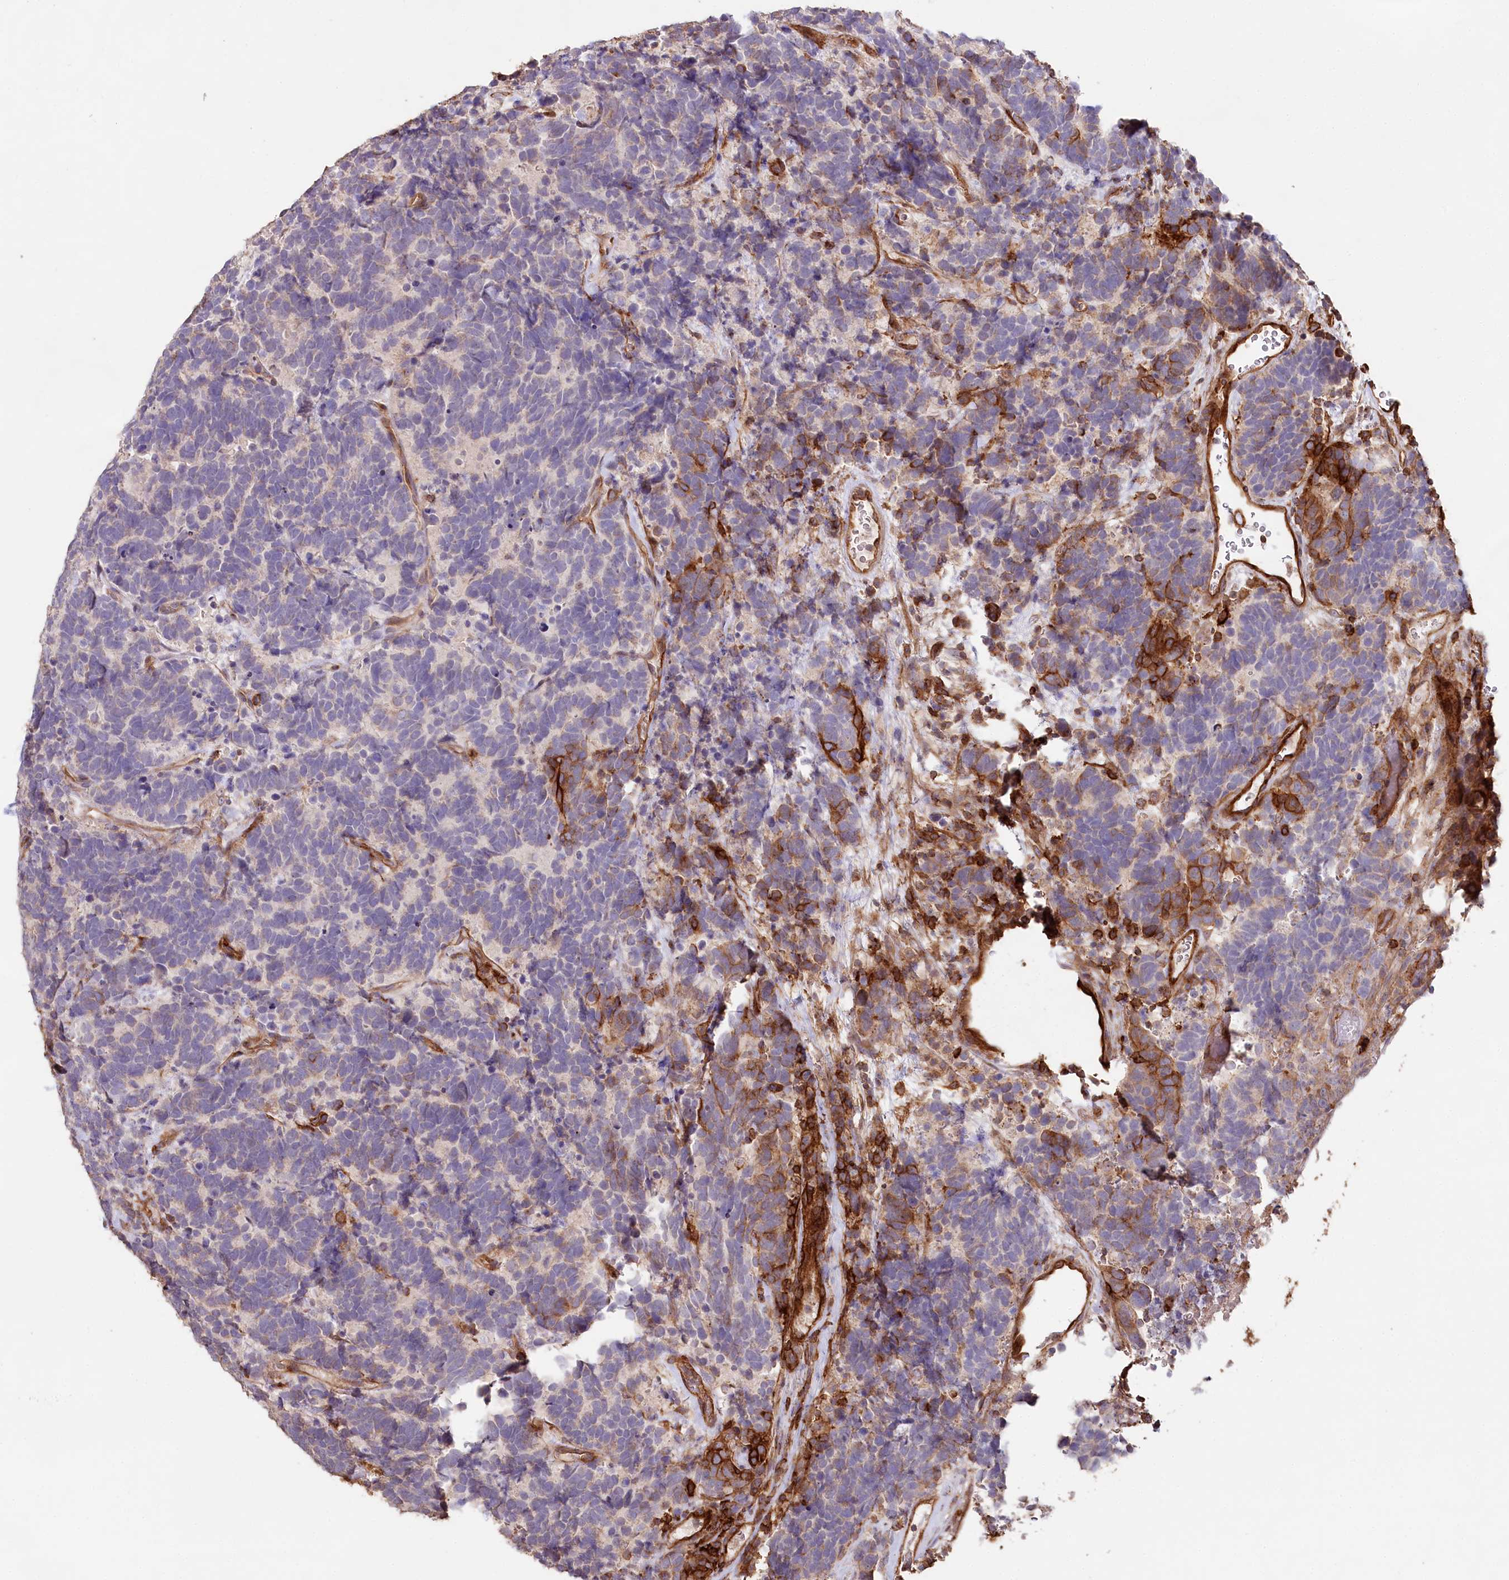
{"staining": {"intensity": "moderate", "quantity": "<25%", "location": "cytoplasmic/membranous"}, "tissue": "carcinoid", "cell_type": "Tumor cells", "image_type": "cancer", "snomed": [{"axis": "morphology", "description": "Carcinoma, NOS"}, {"axis": "morphology", "description": "Carcinoid, malignant, NOS"}, {"axis": "topography", "description": "Urinary bladder"}], "caption": "Approximately <25% of tumor cells in human malignant carcinoid demonstrate moderate cytoplasmic/membranous protein staining as visualized by brown immunohistochemical staining.", "gene": "RBP5", "patient": {"sex": "male", "age": 57}}